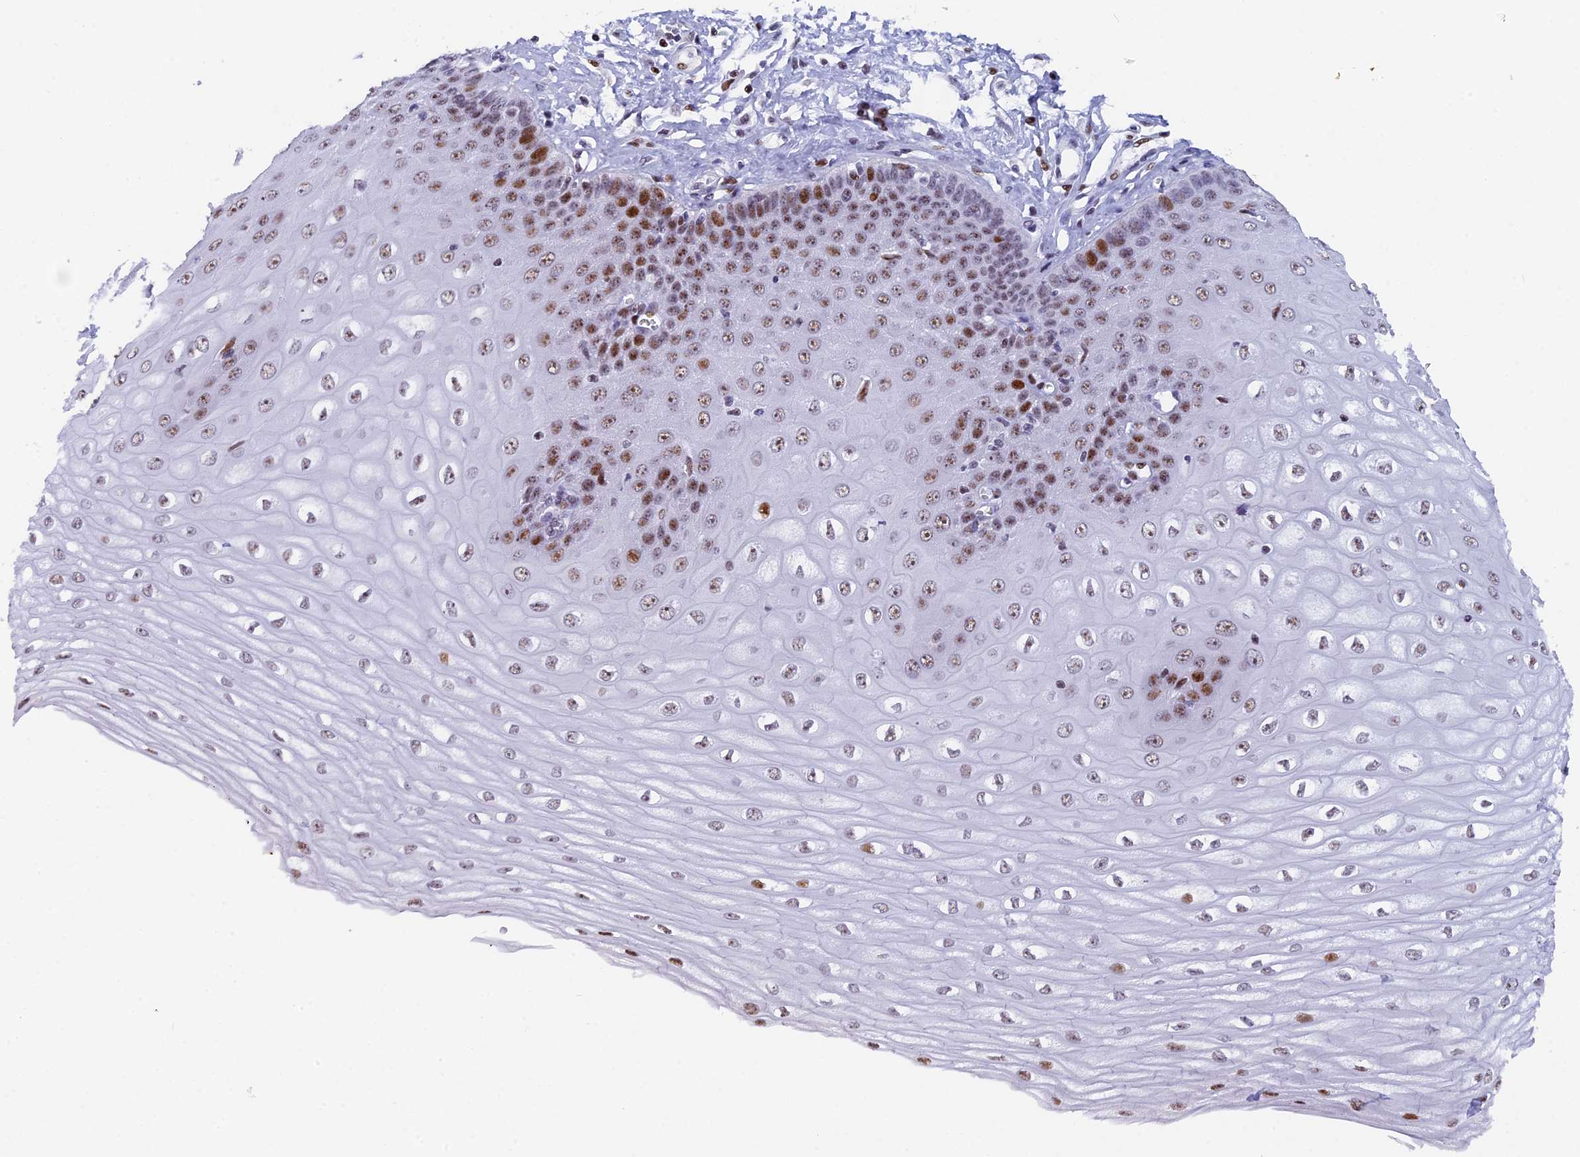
{"staining": {"intensity": "strong", "quantity": "25%-75%", "location": "nuclear"}, "tissue": "esophagus", "cell_type": "Squamous epithelial cells", "image_type": "normal", "snomed": [{"axis": "morphology", "description": "Normal tissue, NOS"}, {"axis": "topography", "description": "Esophagus"}], "caption": "Immunohistochemistry image of benign human esophagus stained for a protein (brown), which reveals high levels of strong nuclear staining in approximately 25%-75% of squamous epithelial cells.", "gene": "NSA2", "patient": {"sex": "male", "age": 60}}